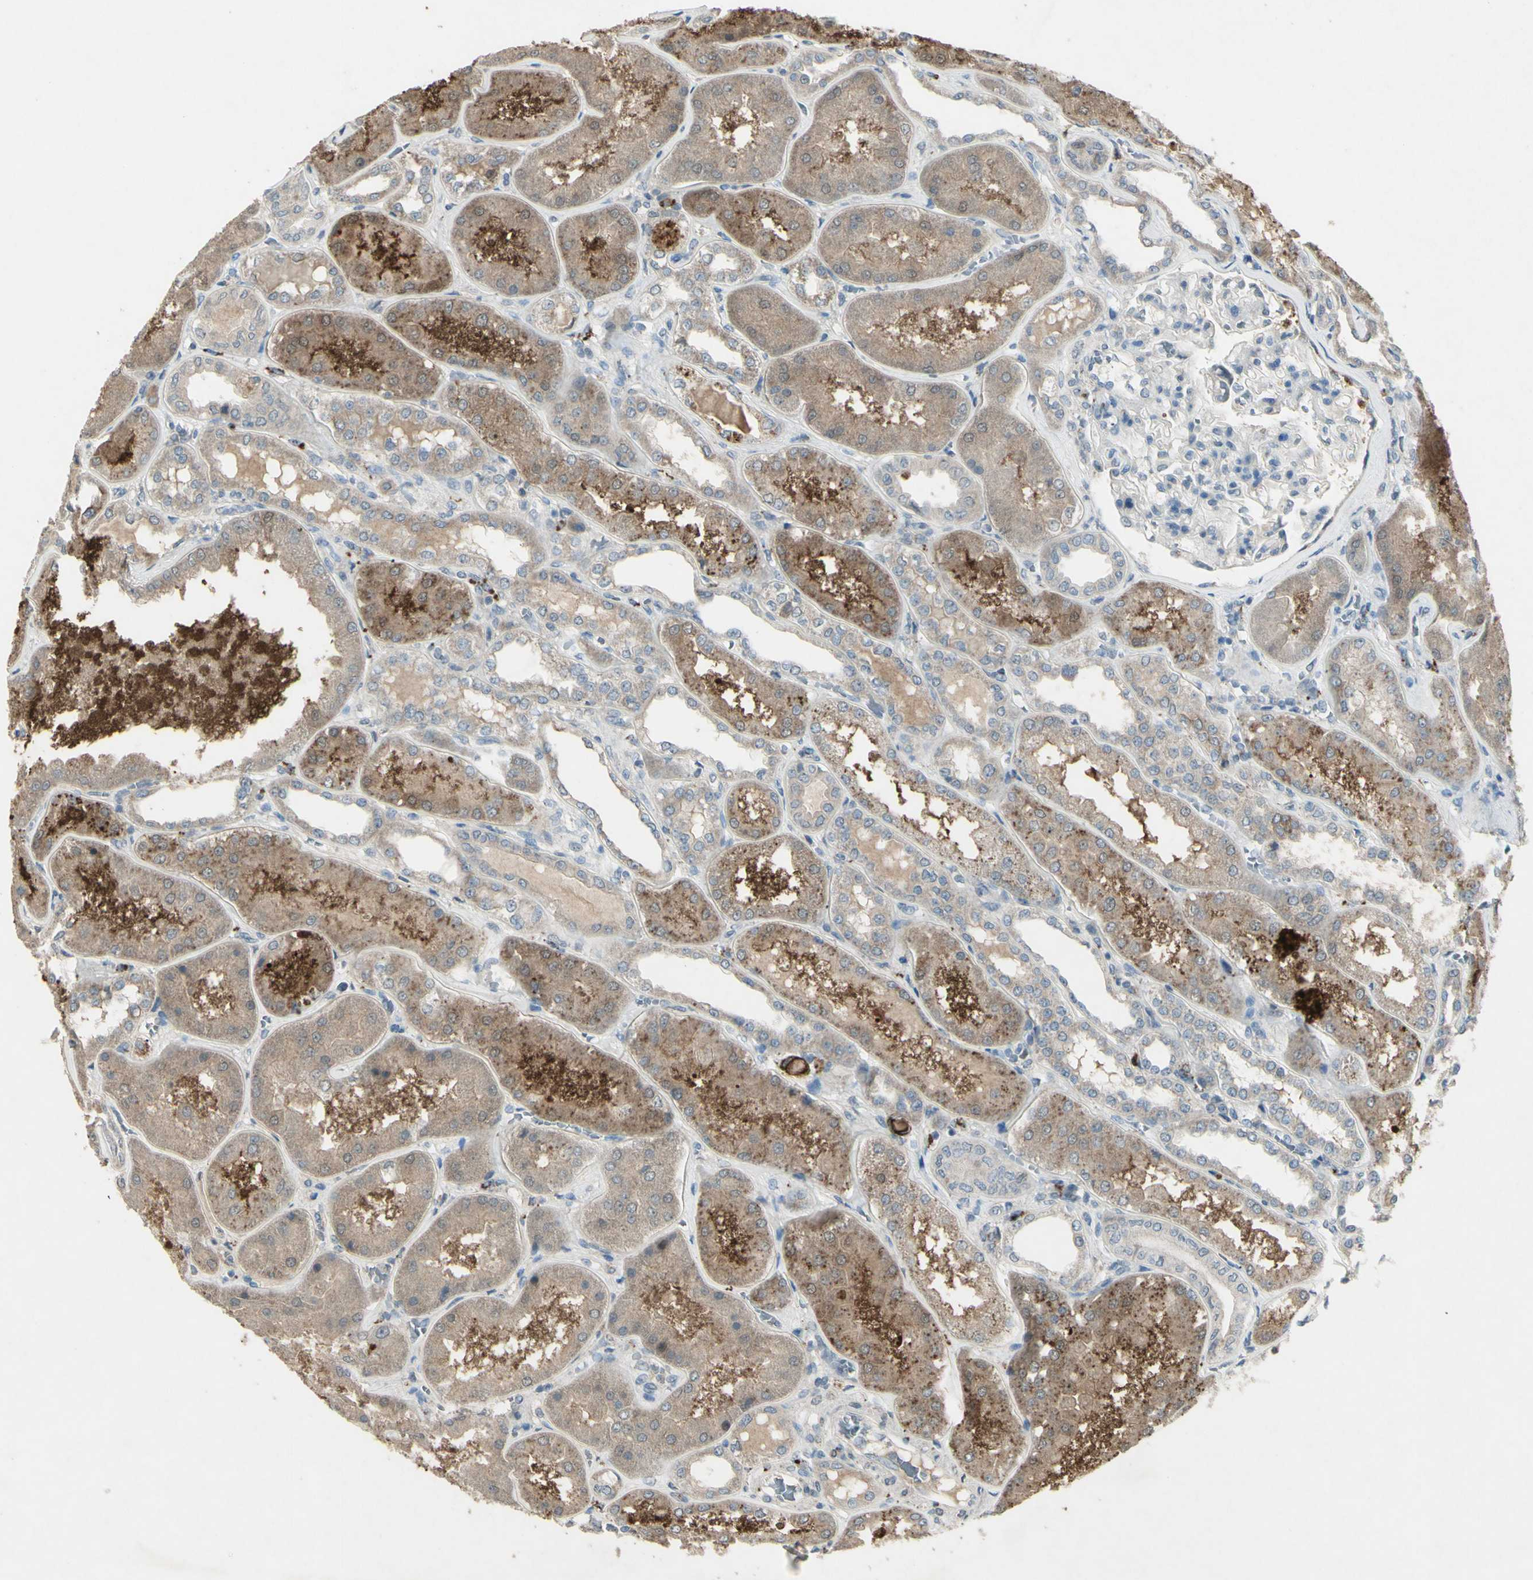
{"staining": {"intensity": "negative", "quantity": "none", "location": "none"}, "tissue": "kidney", "cell_type": "Cells in glomeruli", "image_type": "normal", "snomed": [{"axis": "morphology", "description": "Normal tissue, NOS"}, {"axis": "topography", "description": "Kidney"}], "caption": "This is an immunohistochemistry micrograph of unremarkable kidney. There is no staining in cells in glomeruli.", "gene": "TIMM21", "patient": {"sex": "female", "age": 56}}